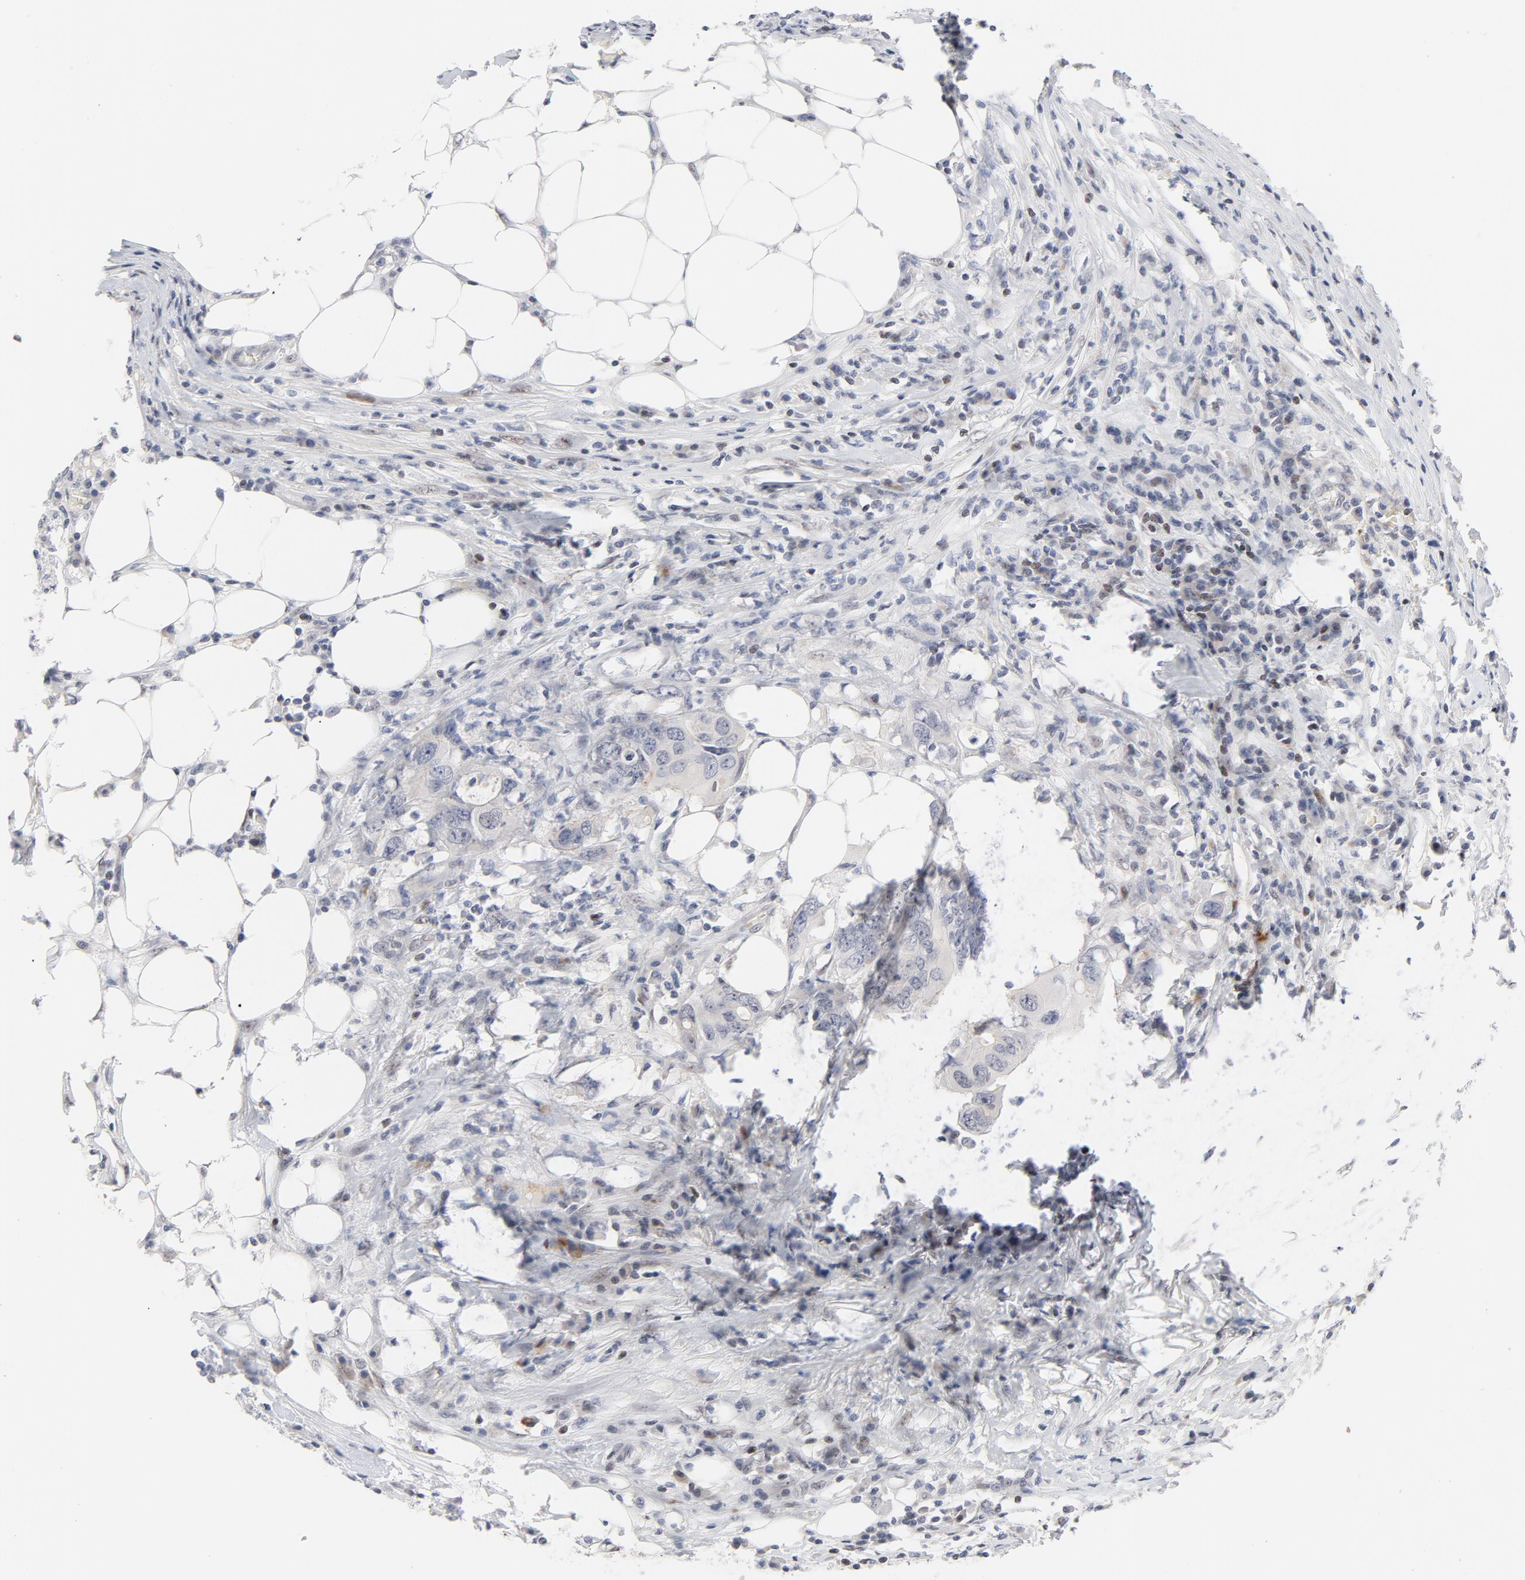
{"staining": {"intensity": "moderate", "quantity": "<25%", "location": "cytoplasmic/membranous"}, "tissue": "colorectal cancer", "cell_type": "Tumor cells", "image_type": "cancer", "snomed": [{"axis": "morphology", "description": "Adenocarcinoma, NOS"}, {"axis": "topography", "description": "Colon"}], "caption": "IHC image of colorectal cancer (adenocarcinoma) stained for a protein (brown), which shows low levels of moderate cytoplasmic/membranous positivity in approximately <25% of tumor cells.", "gene": "NFIC", "patient": {"sex": "male", "age": 71}}